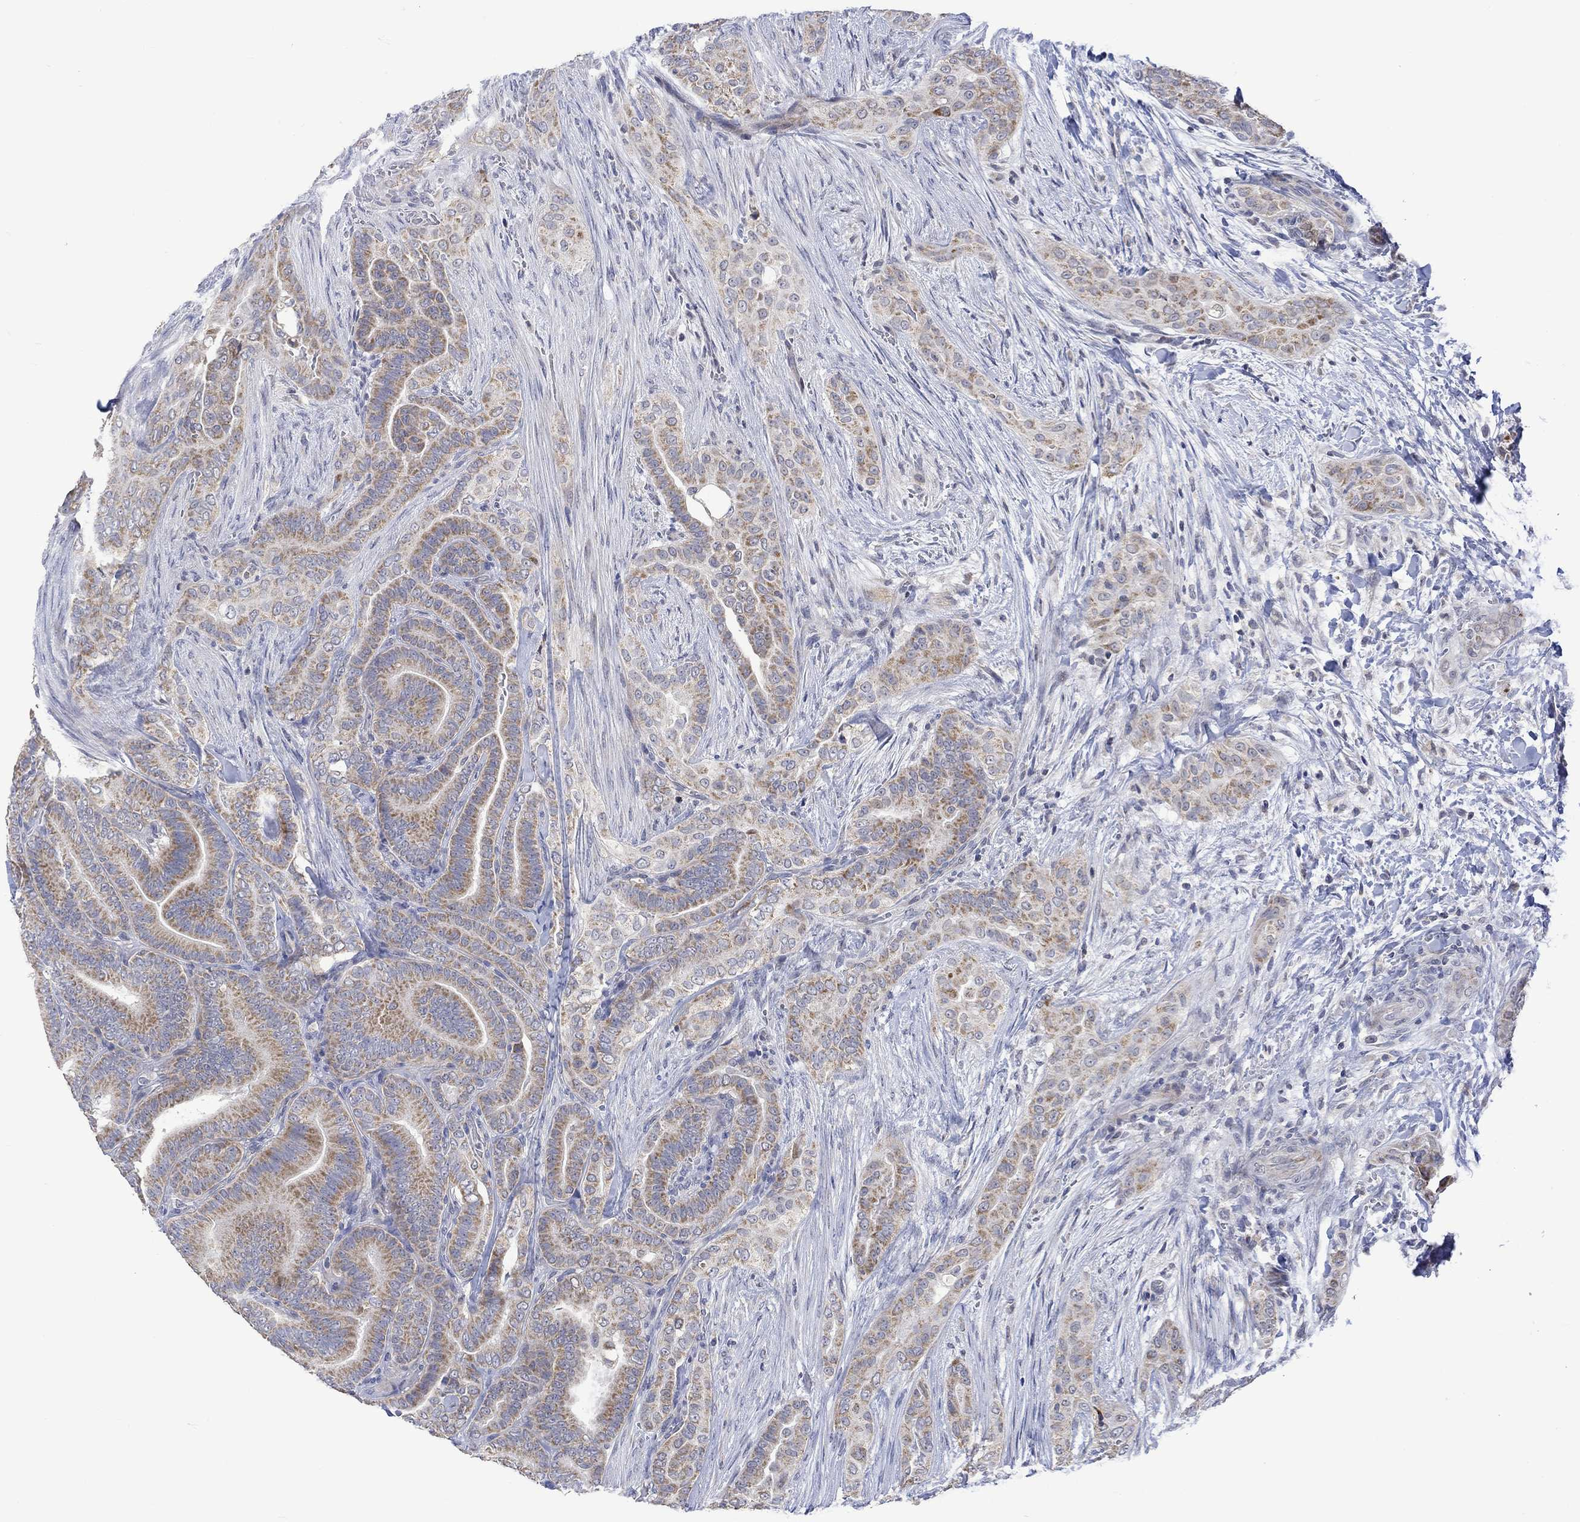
{"staining": {"intensity": "weak", "quantity": "25%-75%", "location": "cytoplasmic/membranous"}, "tissue": "thyroid cancer", "cell_type": "Tumor cells", "image_type": "cancer", "snomed": [{"axis": "morphology", "description": "Papillary adenocarcinoma, NOS"}, {"axis": "topography", "description": "Thyroid gland"}], "caption": "Immunohistochemical staining of thyroid papillary adenocarcinoma displays low levels of weak cytoplasmic/membranous staining in approximately 25%-75% of tumor cells.", "gene": "SLC48A1", "patient": {"sex": "male", "age": 61}}